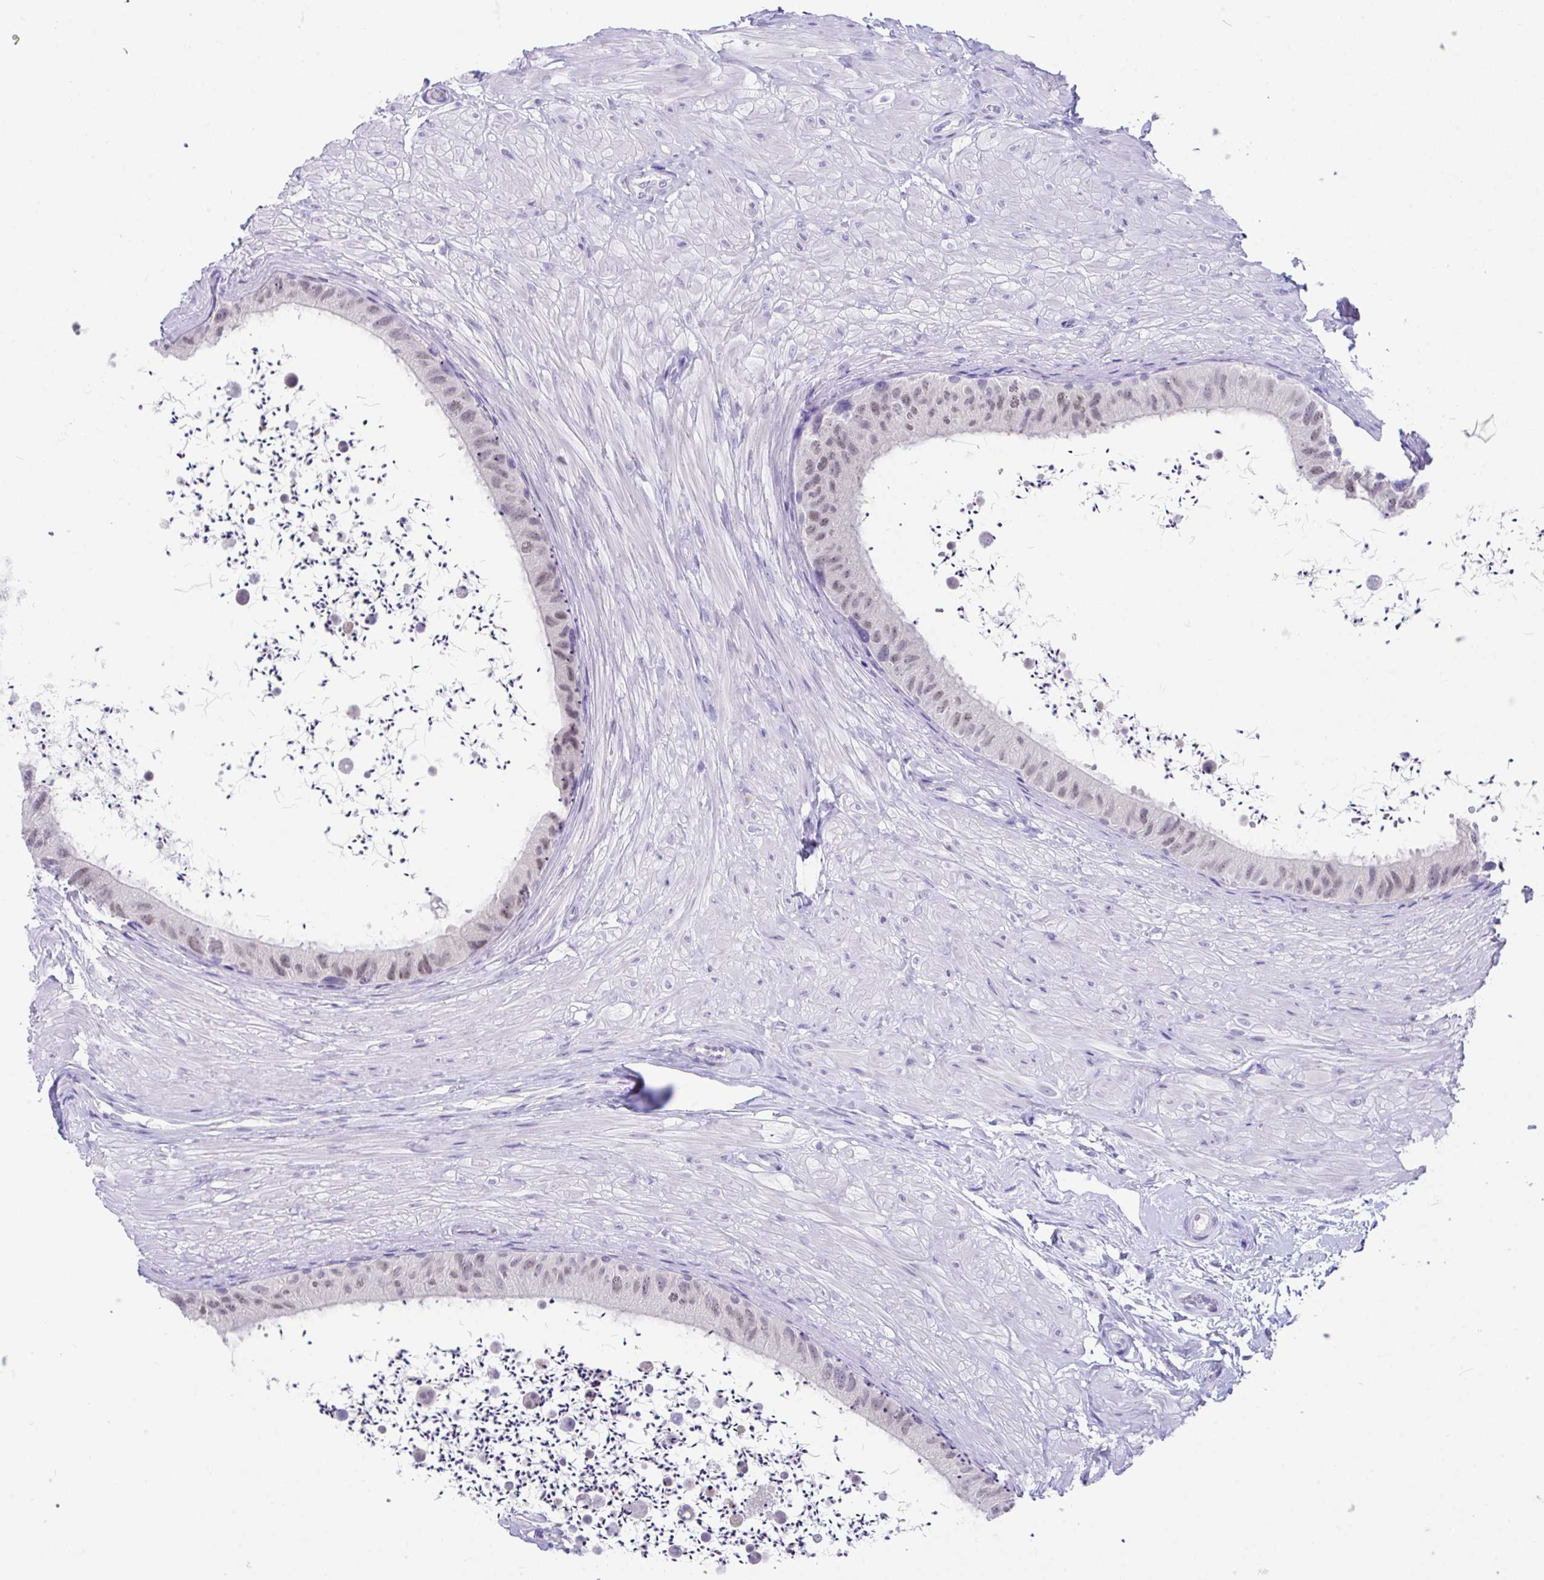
{"staining": {"intensity": "weak", "quantity": "25%-75%", "location": "nuclear"}, "tissue": "epididymis", "cell_type": "Glandular cells", "image_type": "normal", "snomed": [{"axis": "morphology", "description": "Normal tissue, NOS"}, {"axis": "topography", "description": "Epididymis"}, {"axis": "topography", "description": "Peripheral nerve tissue"}], "caption": "Immunohistochemical staining of normal human epididymis reveals 25%-75% levels of weak nuclear protein positivity in approximately 25%-75% of glandular cells.", "gene": "HOXB4", "patient": {"sex": "male", "age": 32}}